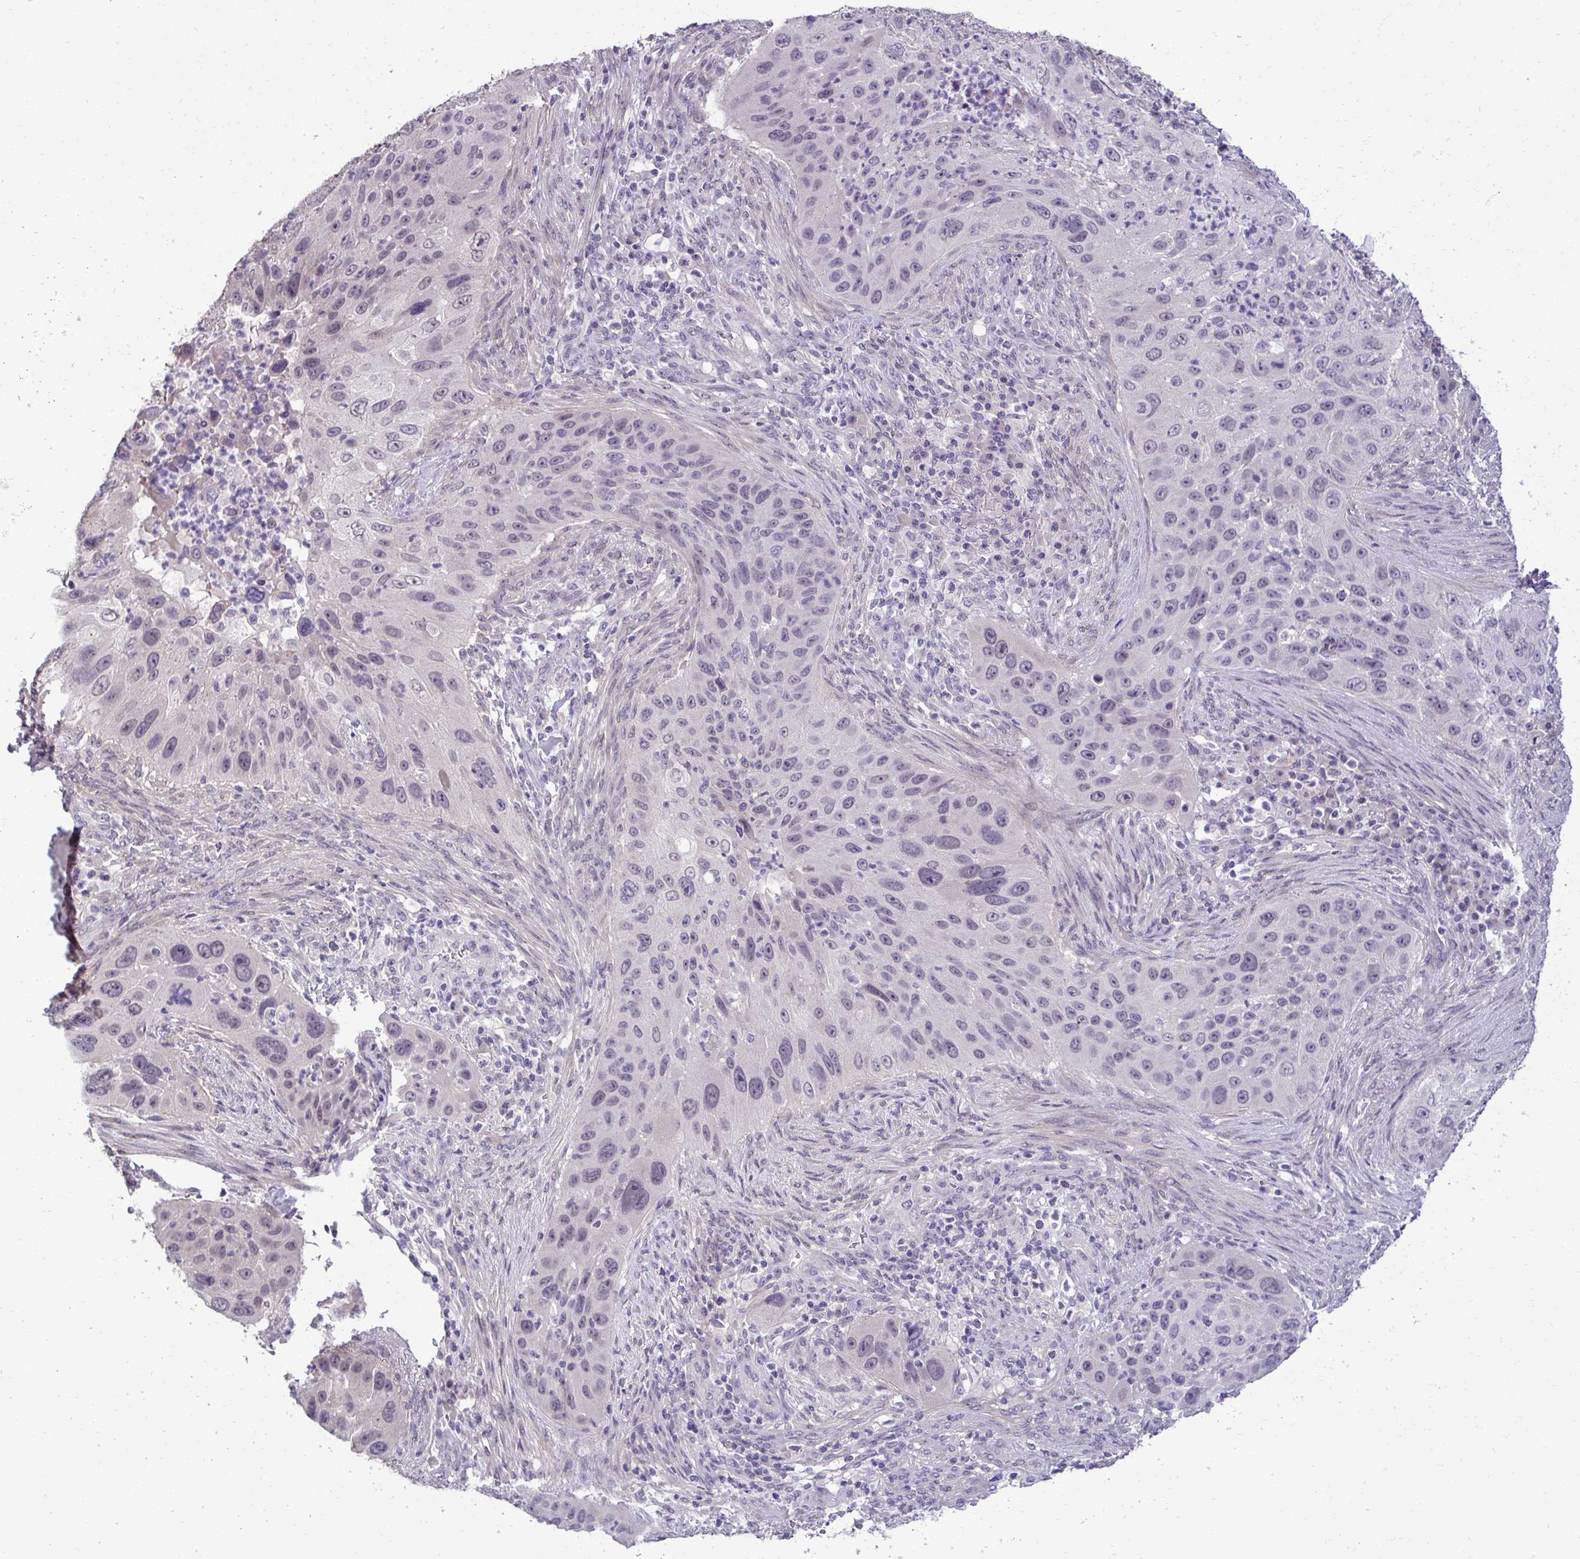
{"staining": {"intensity": "negative", "quantity": "none", "location": "none"}, "tissue": "lung cancer", "cell_type": "Tumor cells", "image_type": "cancer", "snomed": [{"axis": "morphology", "description": "Squamous cell carcinoma, NOS"}, {"axis": "topography", "description": "Lung"}], "caption": "This photomicrograph is of squamous cell carcinoma (lung) stained with immunohistochemistry to label a protein in brown with the nuclei are counter-stained blue. There is no positivity in tumor cells.", "gene": "SLC30A3", "patient": {"sex": "male", "age": 63}}